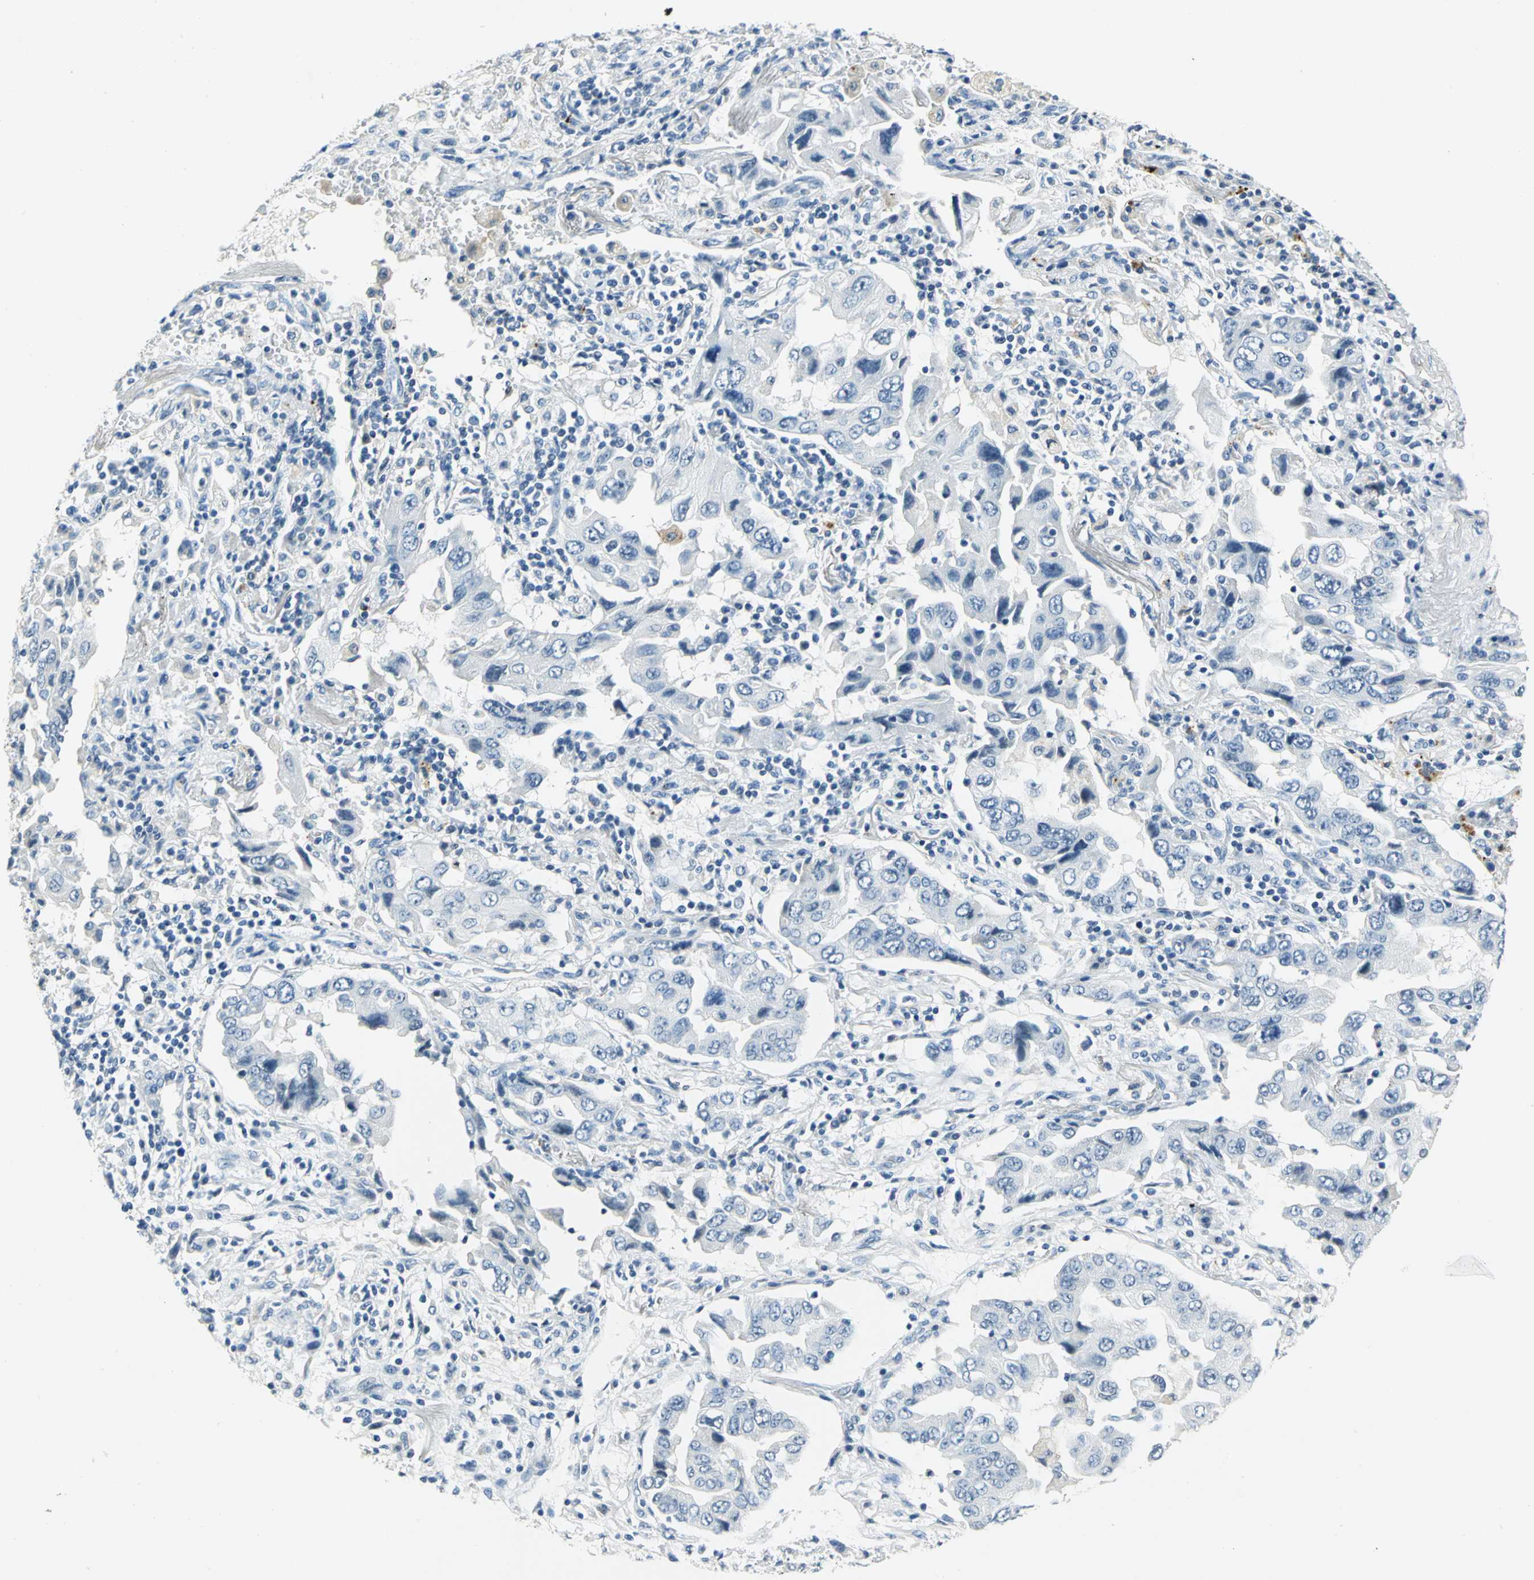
{"staining": {"intensity": "negative", "quantity": "none", "location": "none"}, "tissue": "lung cancer", "cell_type": "Tumor cells", "image_type": "cancer", "snomed": [{"axis": "morphology", "description": "Adenocarcinoma, NOS"}, {"axis": "topography", "description": "Lung"}], "caption": "High power microscopy image of an immunohistochemistry micrograph of lung adenocarcinoma, revealing no significant positivity in tumor cells. (Immunohistochemistry, brightfield microscopy, high magnification).", "gene": "RAD17", "patient": {"sex": "female", "age": 65}}